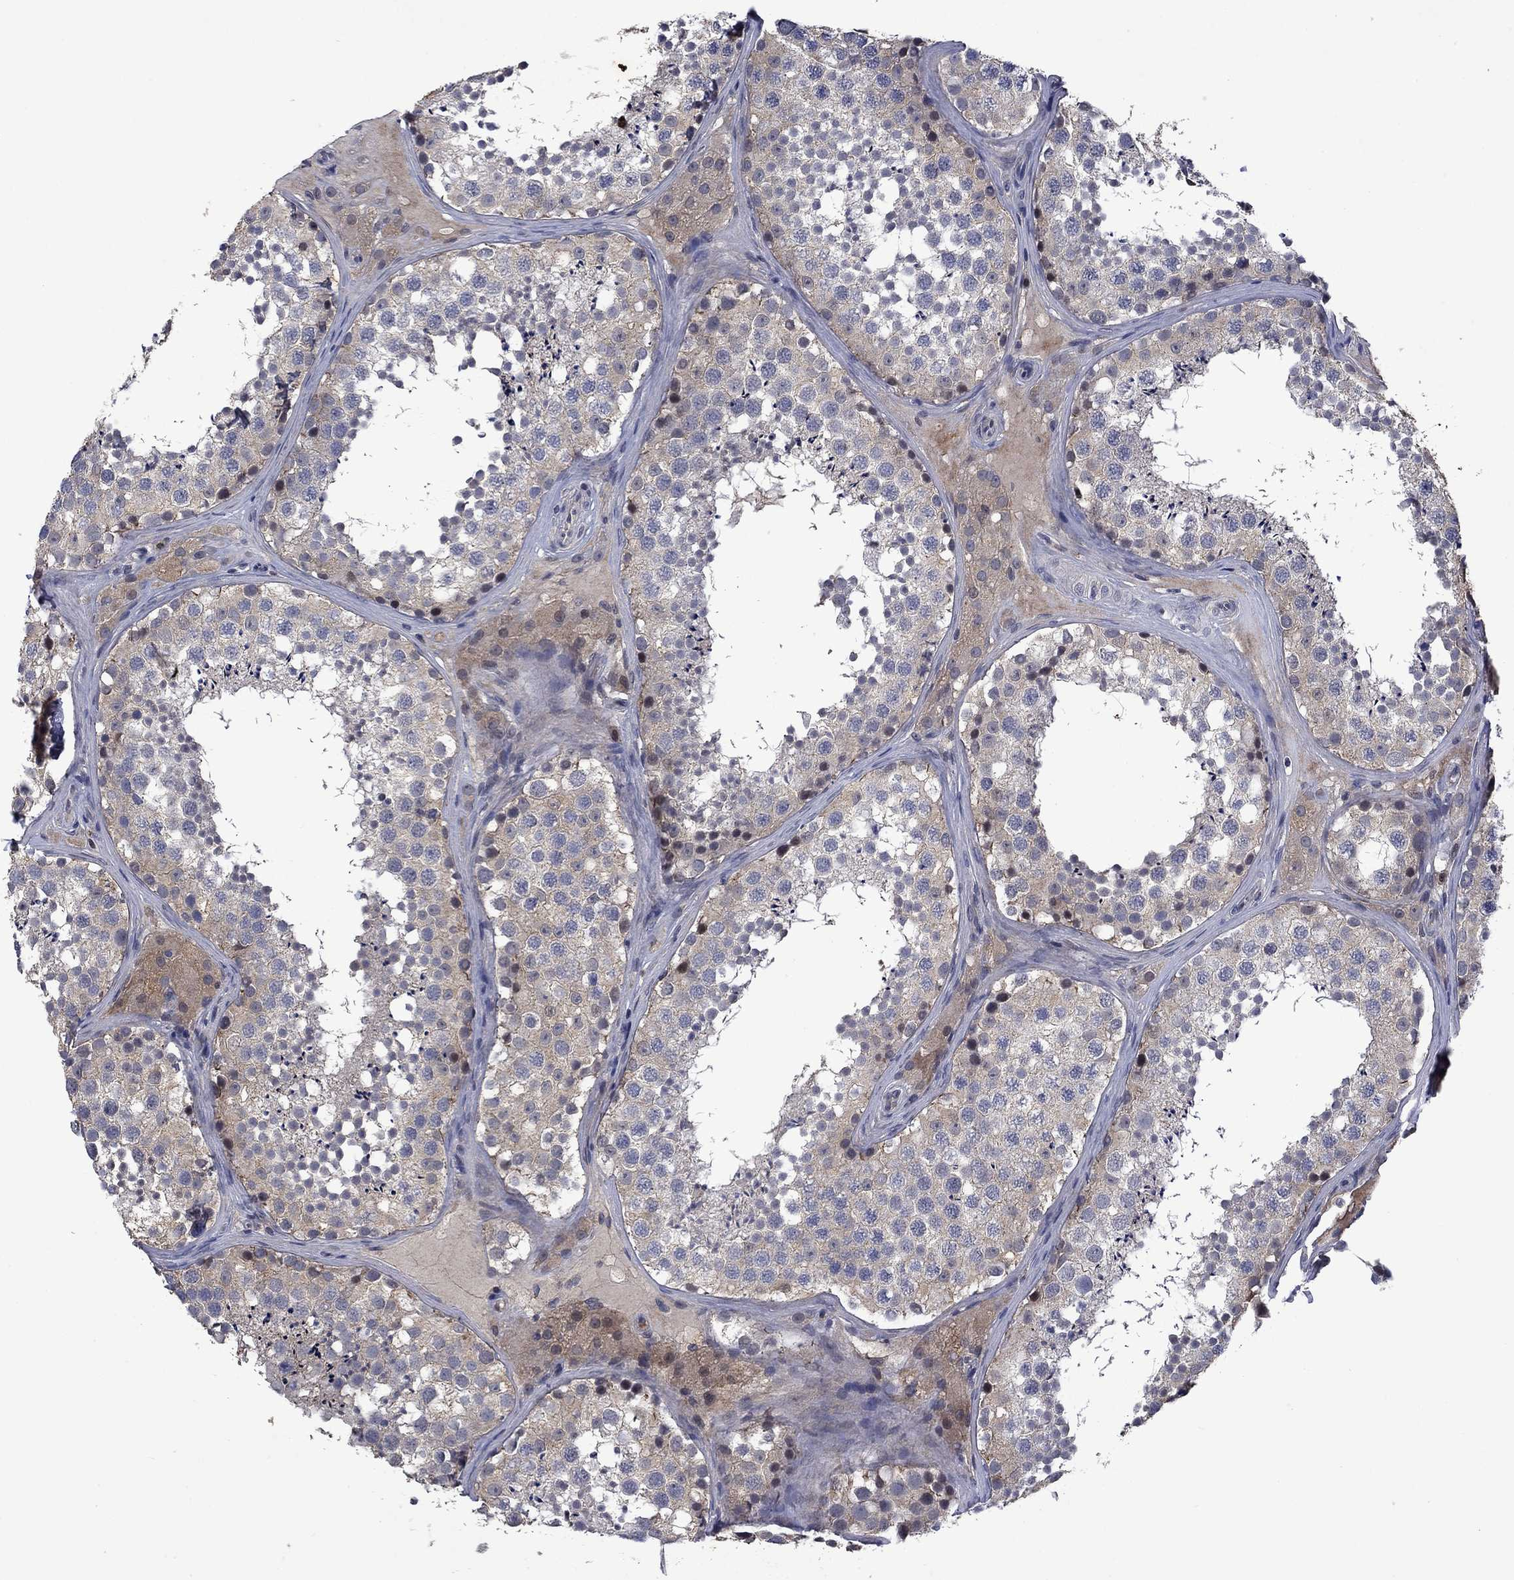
{"staining": {"intensity": "weak", "quantity": "<25%", "location": "cytoplasmic/membranous"}, "tissue": "testis", "cell_type": "Cells in seminiferous ducts", "image_type": "normal", "snomed": [{"axis": "morphology", "description": "Normal tissue, NOS"}, {"axis": "topography", "description": "Testis"}], "caption": "DAB immunohistochemical staining of normal testis reveals no significant expression in cells in seminiferous ducts.", "gene": "PHKA1", "patient": {"sex": "male", "age": 41}}